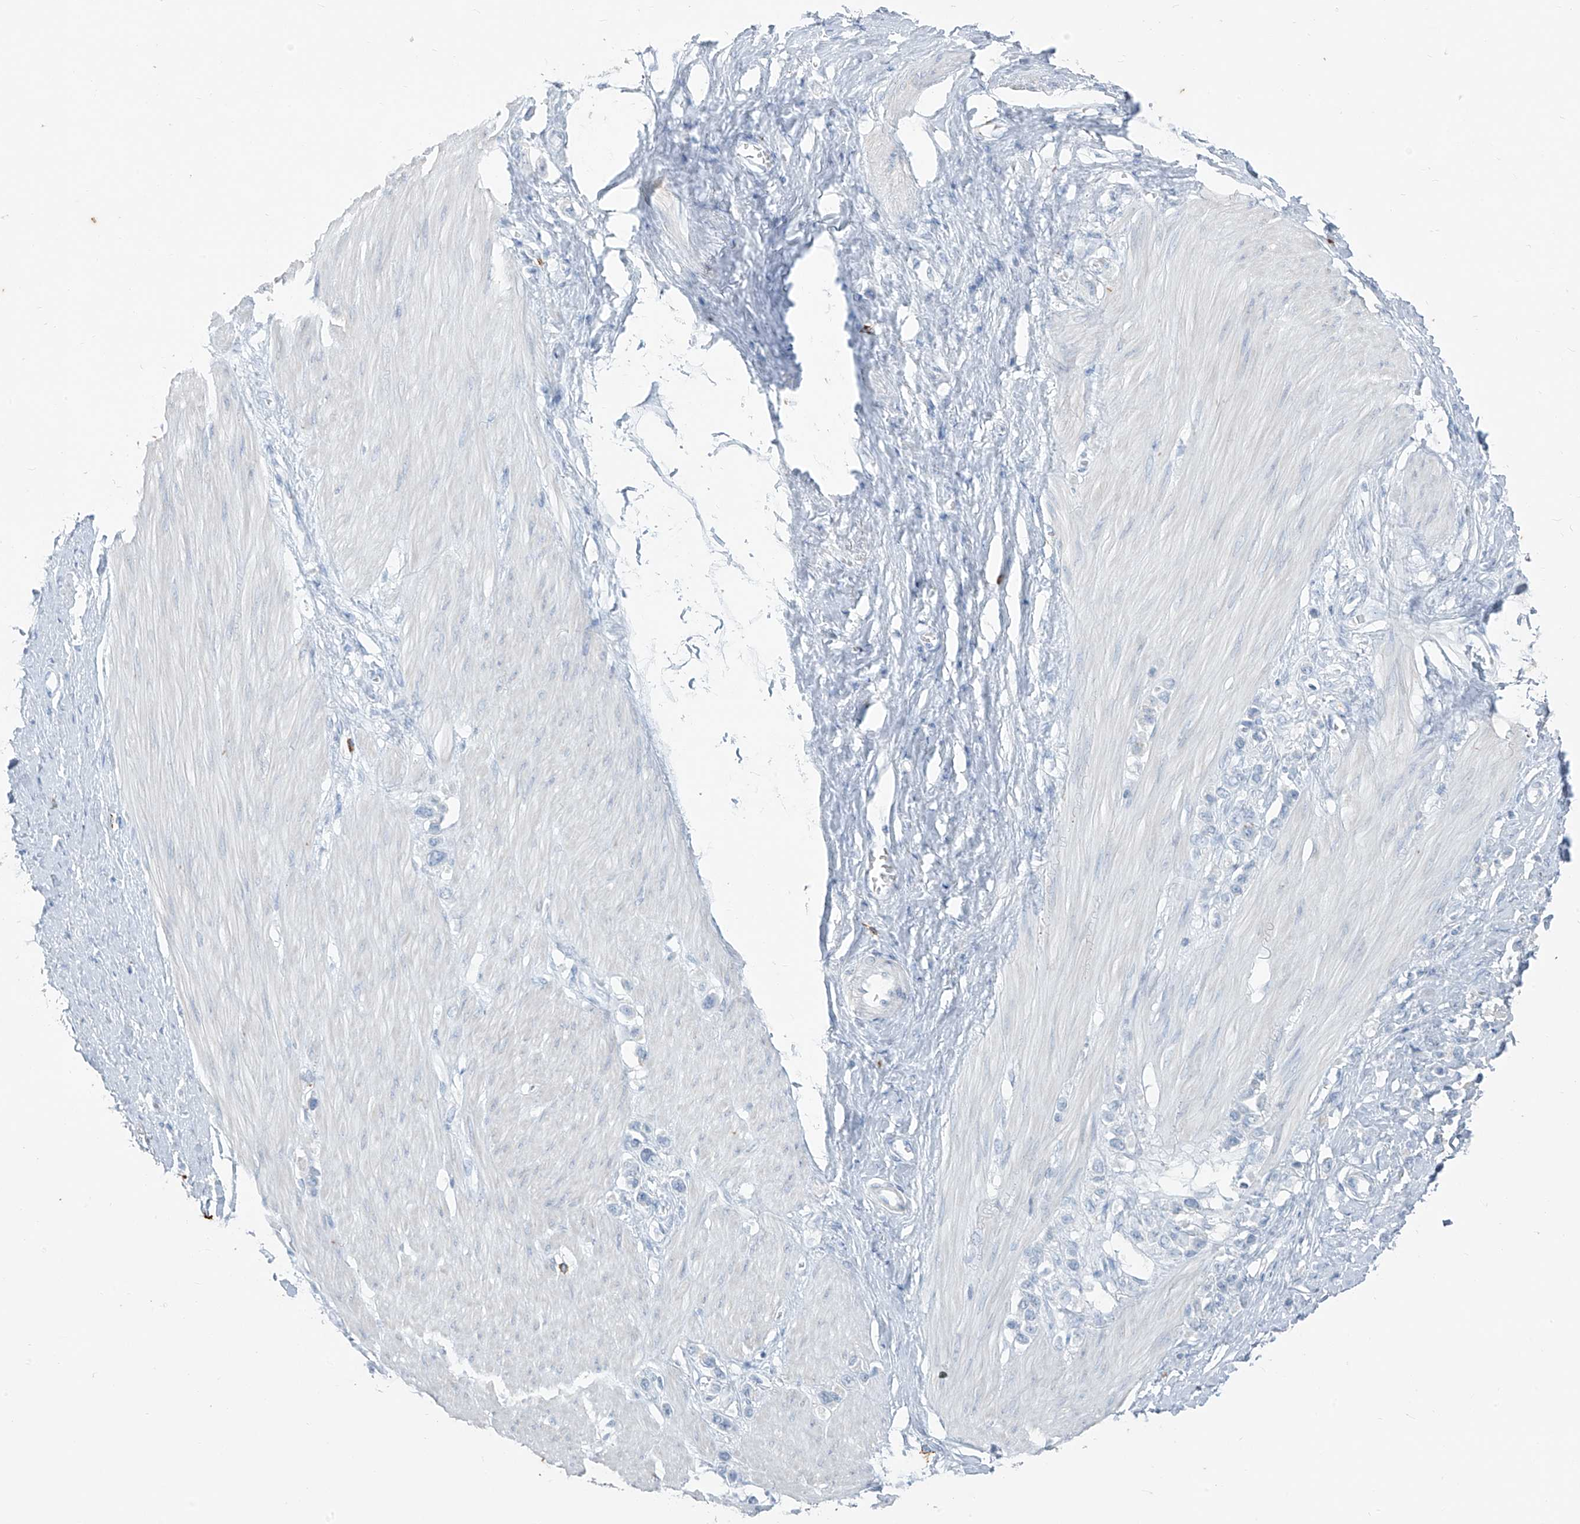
{"staining": {"intensity": "negative", "quantity": "none", "location": "none"}, "tissue": "stomach cancer", "cell_type": "Tumor cells", "image_type": "cancer", "snomed": [{"axis": "morphology", "description": "Adenocarcinoma, NOS"}, {"axis": "topography", "description": "Stomach"}], "caption": "Immunohistochemistry photomicrograph of neoplastic tissue: stomach cancer stained with DAB reveals no significant protein expression in tumor cells.", "gene": "CX3CR1", "patient": {"sex": "female", "age": 65}}